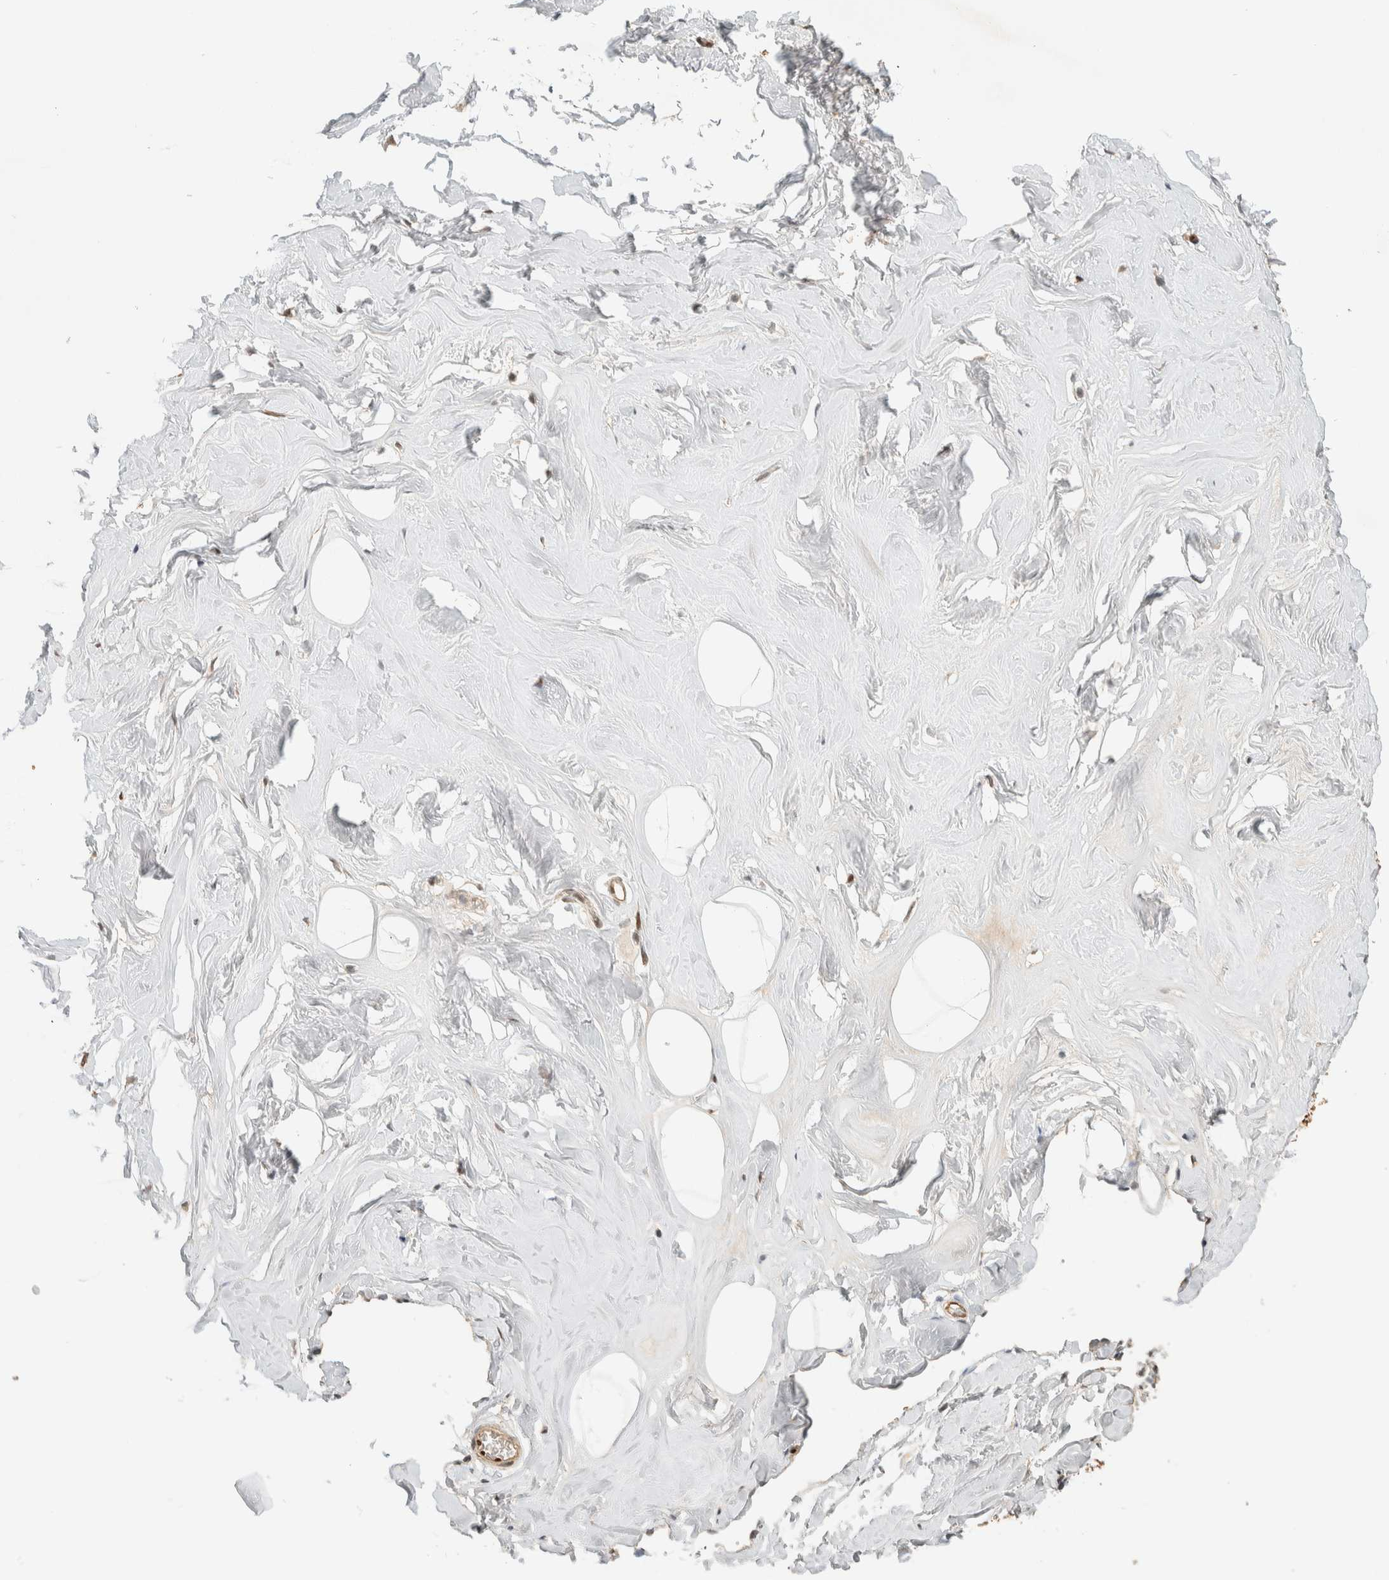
{"staining": {"intensity": "moderate", "quantity": "<25%", "location": "none"}, "tissue": "adipose tissue", "cell_type": "Adipocytes", "image_type": "normal", "snomed": [{"axis": "morphology", "description": "Normal tissue, NOS"}, {"axis": "morphology", "description": "Fibrosis, NOS"}, {"axis": "topography", "description": "Breast"}, {"axis": "topography", "description": "Adipose tissue"}], "caption": "DAB immunohistochemical staining of benign adipose tissue displays moderate None protein staining in about <25% of adipocytes.", "gene": "PUS7", "patient": {"sex": "female", "age": 39}}